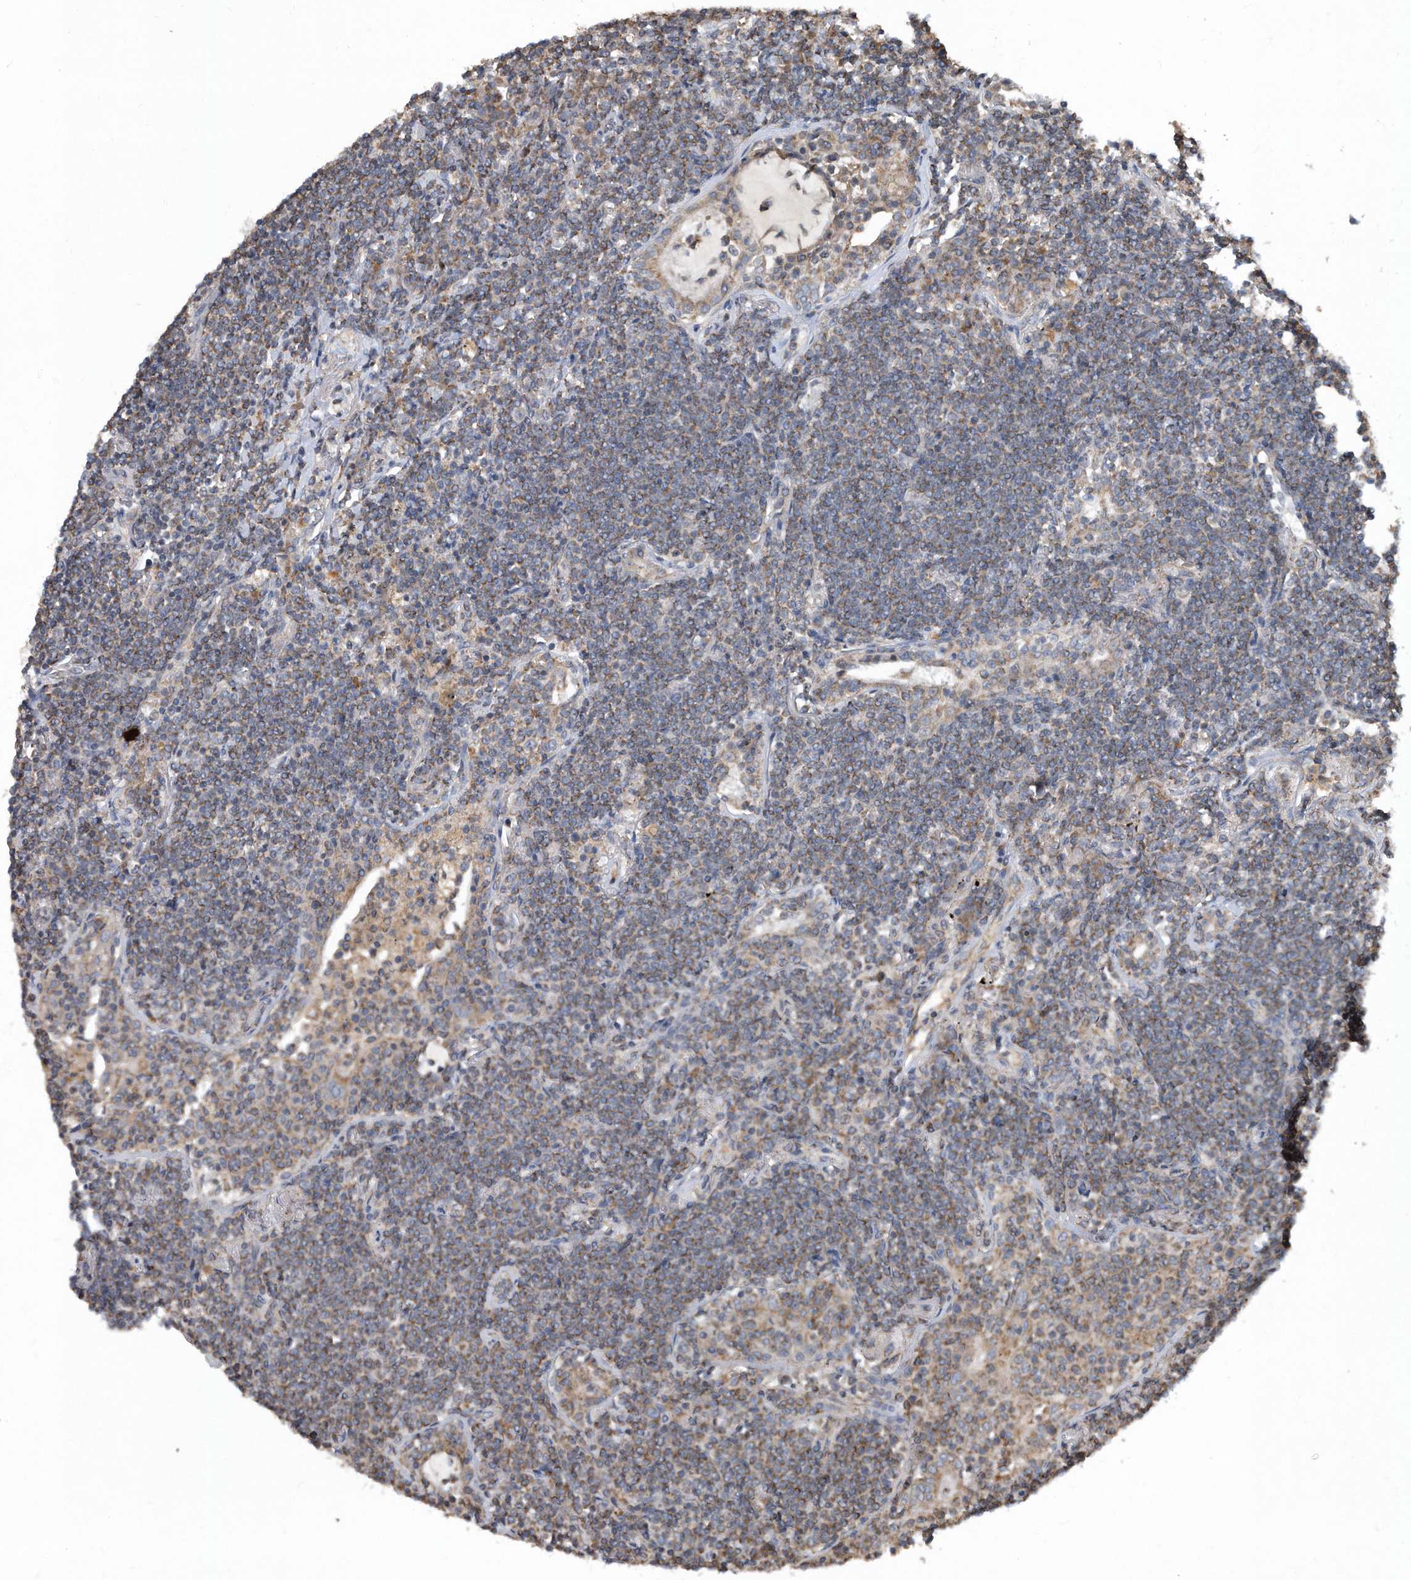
{"staining": {"intensity": "weak", "quantity": "25%-75%", "location": "cytoplasmic/membranous"}, "tissue": "lymphoma", "cell_type": "Tumor cells", "image_type": "cancer", "snomed": [{"axis": "morphology", "description": "Malignant lymphoma, non-Hodgkin's type, Low grade"}, {"axis": "topography", "description": "Lung"}], "caption": "Brown immunohistochemical staining in malignant lymphoma, non-Hodgkin's type (low-grade) reveals weak cytoplasmic/membranous expression in approximately 25%-75% of tumor cells. (brown staining indicates protein expression, while blue staining denotes nuclei).", "gene": "SDHA", "patient": {"sex": "female", "age": 71}}